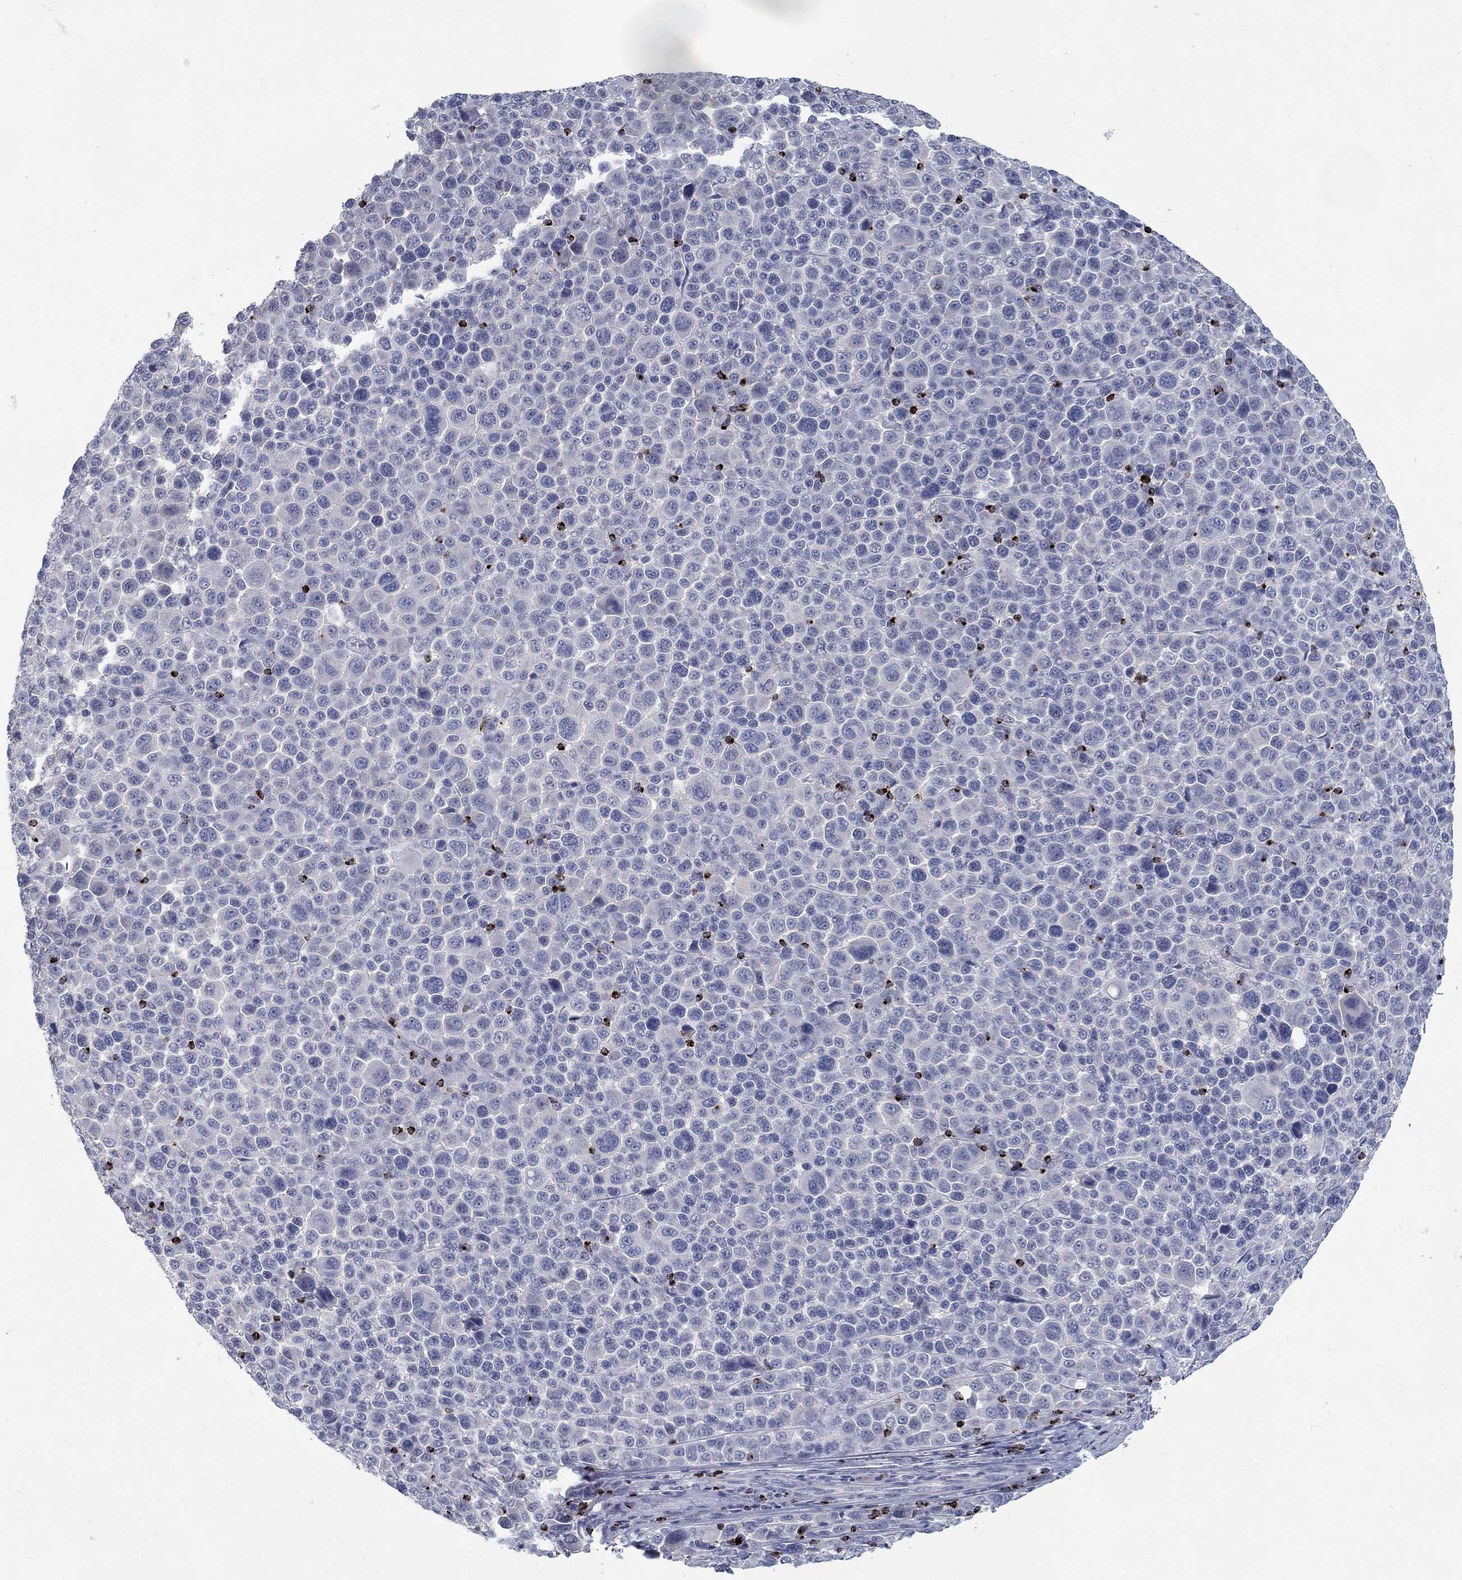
{"staining": {"intensity": "negative", "quantity": "none", "location": "none"}, "tissue": "melanoma", "cell_type": "Tumor cells", "image_type": "cancer", "snomed": [{"axis": "morphology", "description": "Malignant melanoma, NOS"}, {"axis": "topography", "description": "Skin"}], "caption": "Melanoma was stained to show a protein in brown. There is no significant expression in tumor cells.", "gene": "GZMA", "patient": {"sex": "female", "age": 57}}